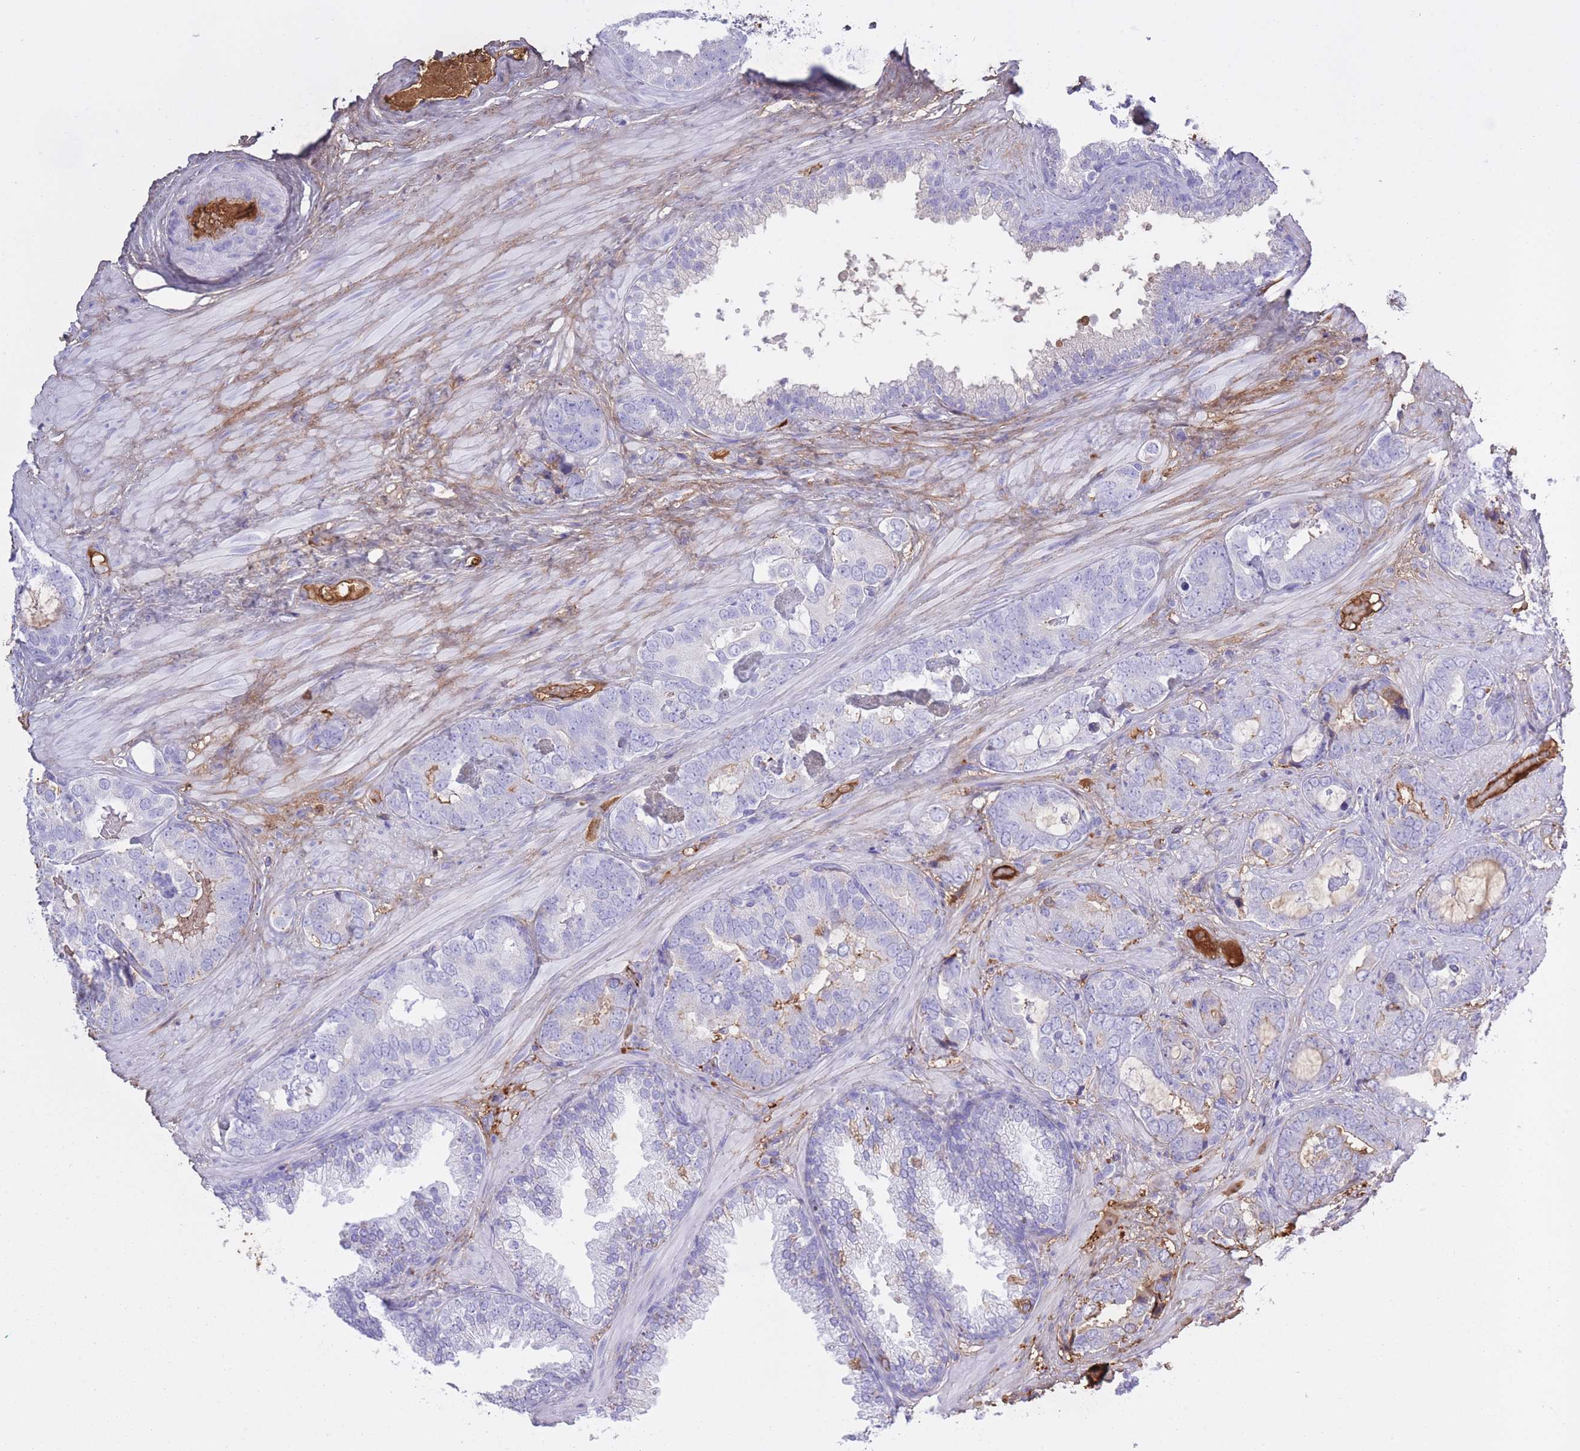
{"staining": {"intensity": "moderate", "quantity": "<25%", "location": "cytoplasmic/membranous,nuclear"}, "tissue": "prostate cancer", "cell_type": "Tumor cells", "image_type": "cancer", "snomed": [{"axis": "morphology", "description": "Adenocarcinoma, High grade"}, {"axis": "topography", "description": "Prostate"}], "caption": "IHC micrograph of prostate cancer stained for a protein (brown), which reveals low levels of moderate cytoplasmic/membranous and nuclear staining in about <25% of tumor cells.", "gene": "AP3S2", "patient": {"sex": "male", "age": 71}}